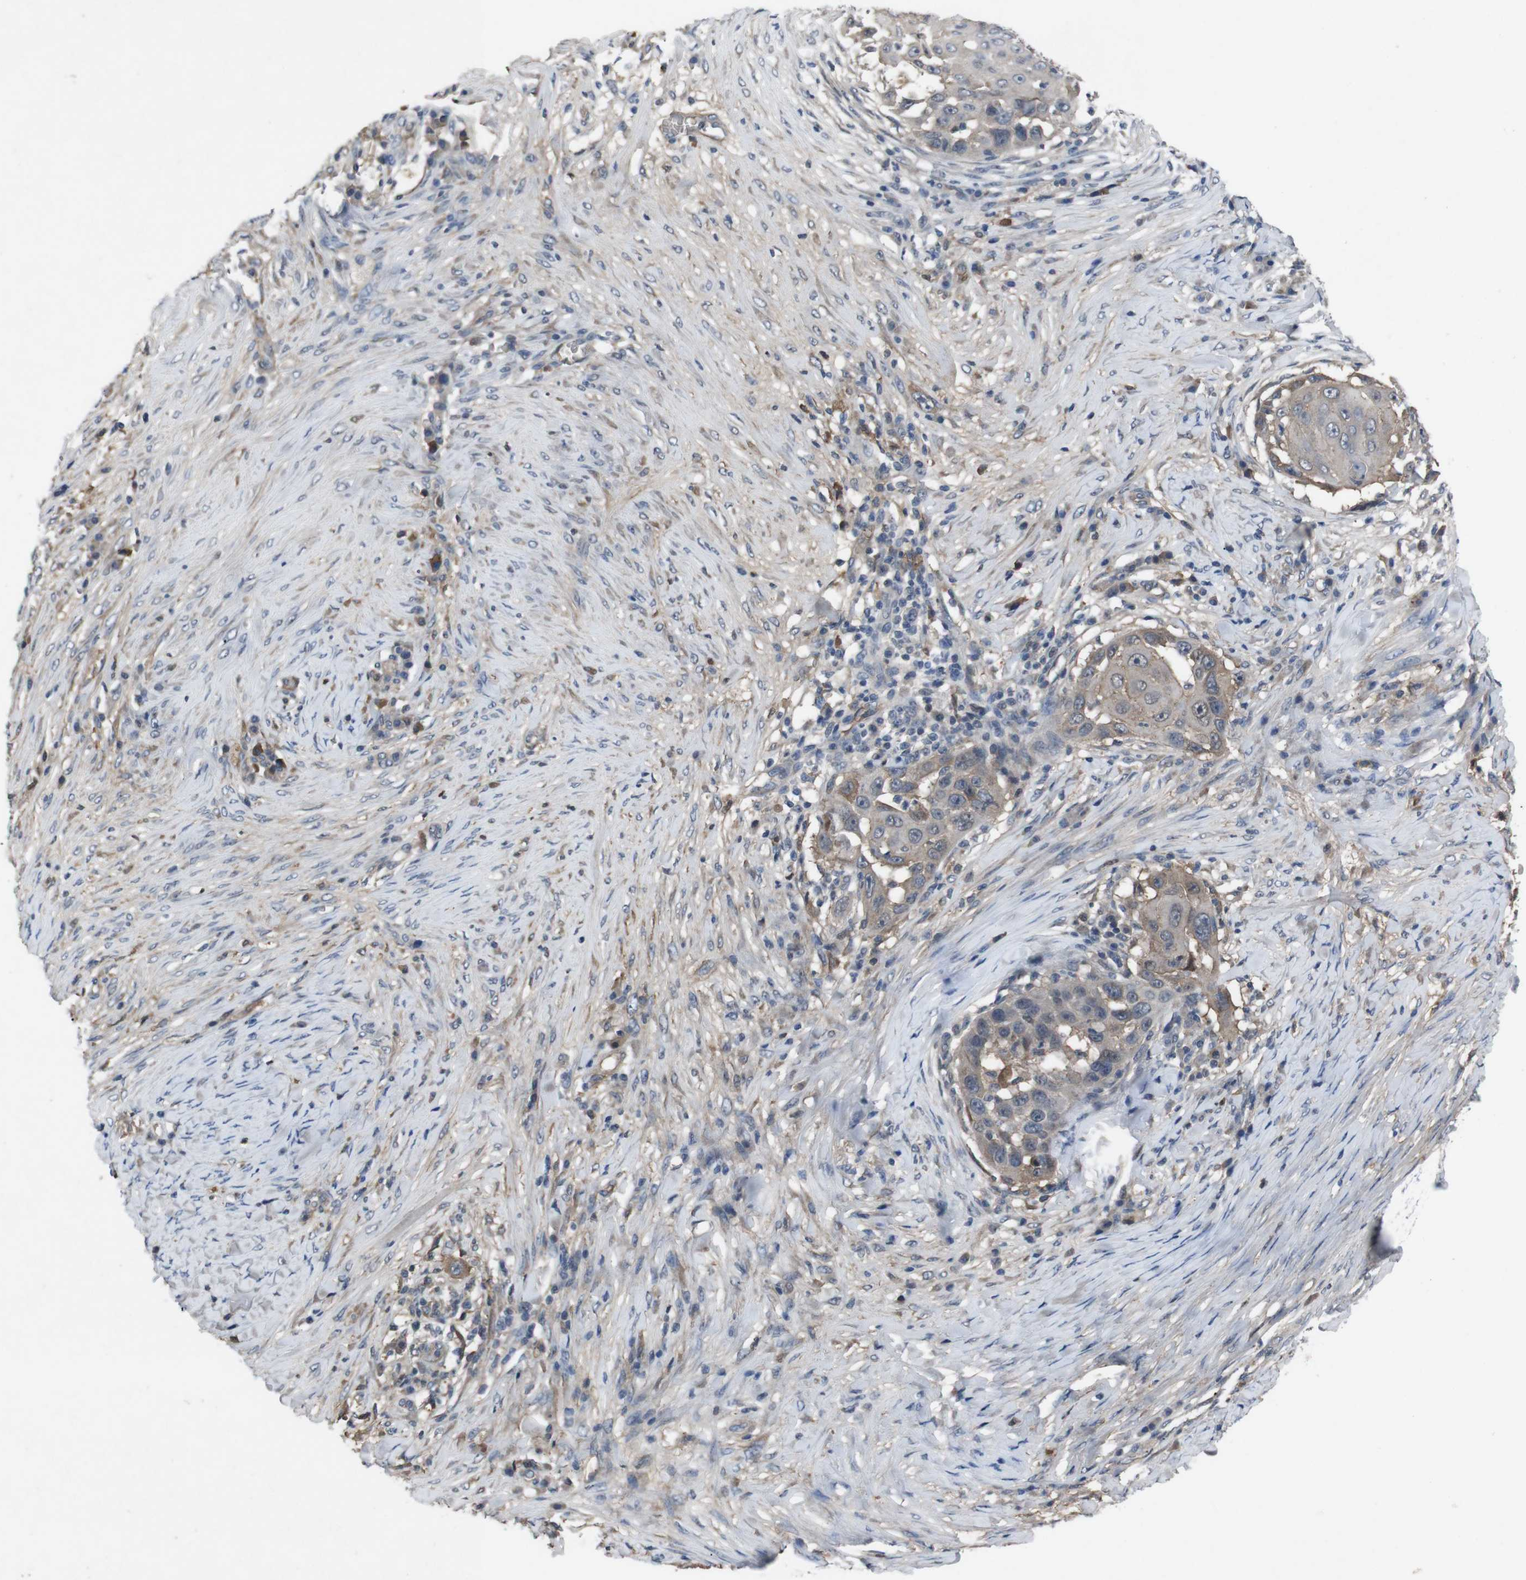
{"staining": {"intensity": "weak", "quantity": ">75%", "location": "cytoplasmic/membranous"}, "tissue": "skin cancer", "cell_type": "Tumor cells", "image_type": "cancer", "snomed": [{"axis": "morphology", "description": "Squamous cell carcinoma, NOS"}, {"axis": "topography", "description": "Skin"}], "caption": "Brown immunohistochemical staining in human squamous cell carcinoma (skin) displays weak cytoplasmic/membranous expression in about >75% of tumor cells. The staining was performed using DAB (3,3'-diaminobenzidine), with brown indicating positive protein expression. Nuclei are stained blue with hematoxylin.", "gene": "SPTB", "patient": {"sex": "female", "age": 44}}